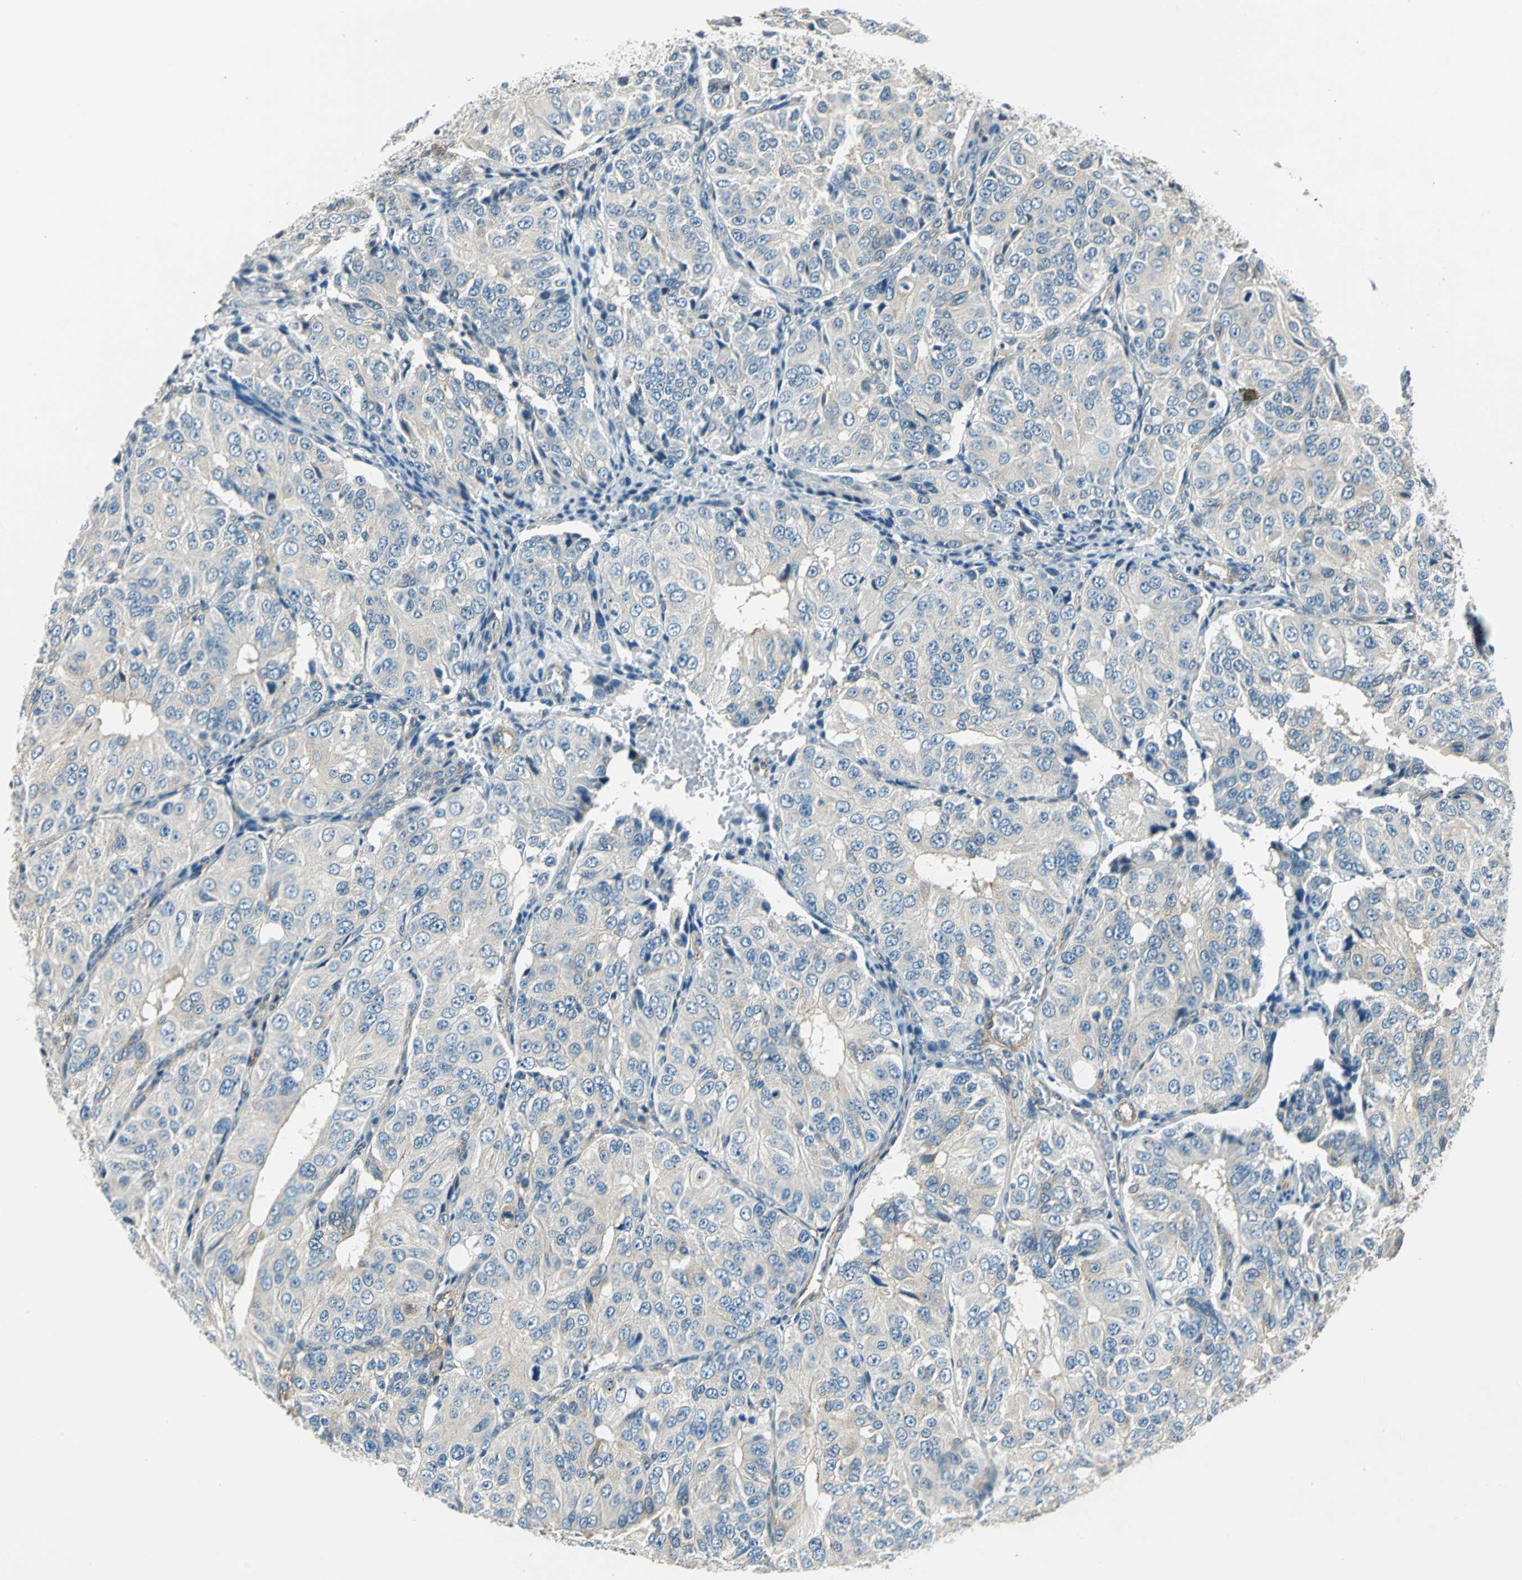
{"staining": {"intensity": "weak", "quantity": "<25%", "location": "cytoplasmic/membranous"}, "tissue": "ovarian cancer", "cell_type": "Tumor cells", "image_type": "cancer", "snomed": [{"axis": "morphology", "description": "Carcinoma, endometroid"}, {"axis": "topography", "description": "Ovary"}], "caption": "An image of ovarian cancer stained for a protein displays no brown staining in tumor cells.", "gene": "CDC42EP1", "patient": {"sex": "female", "age": 51}}